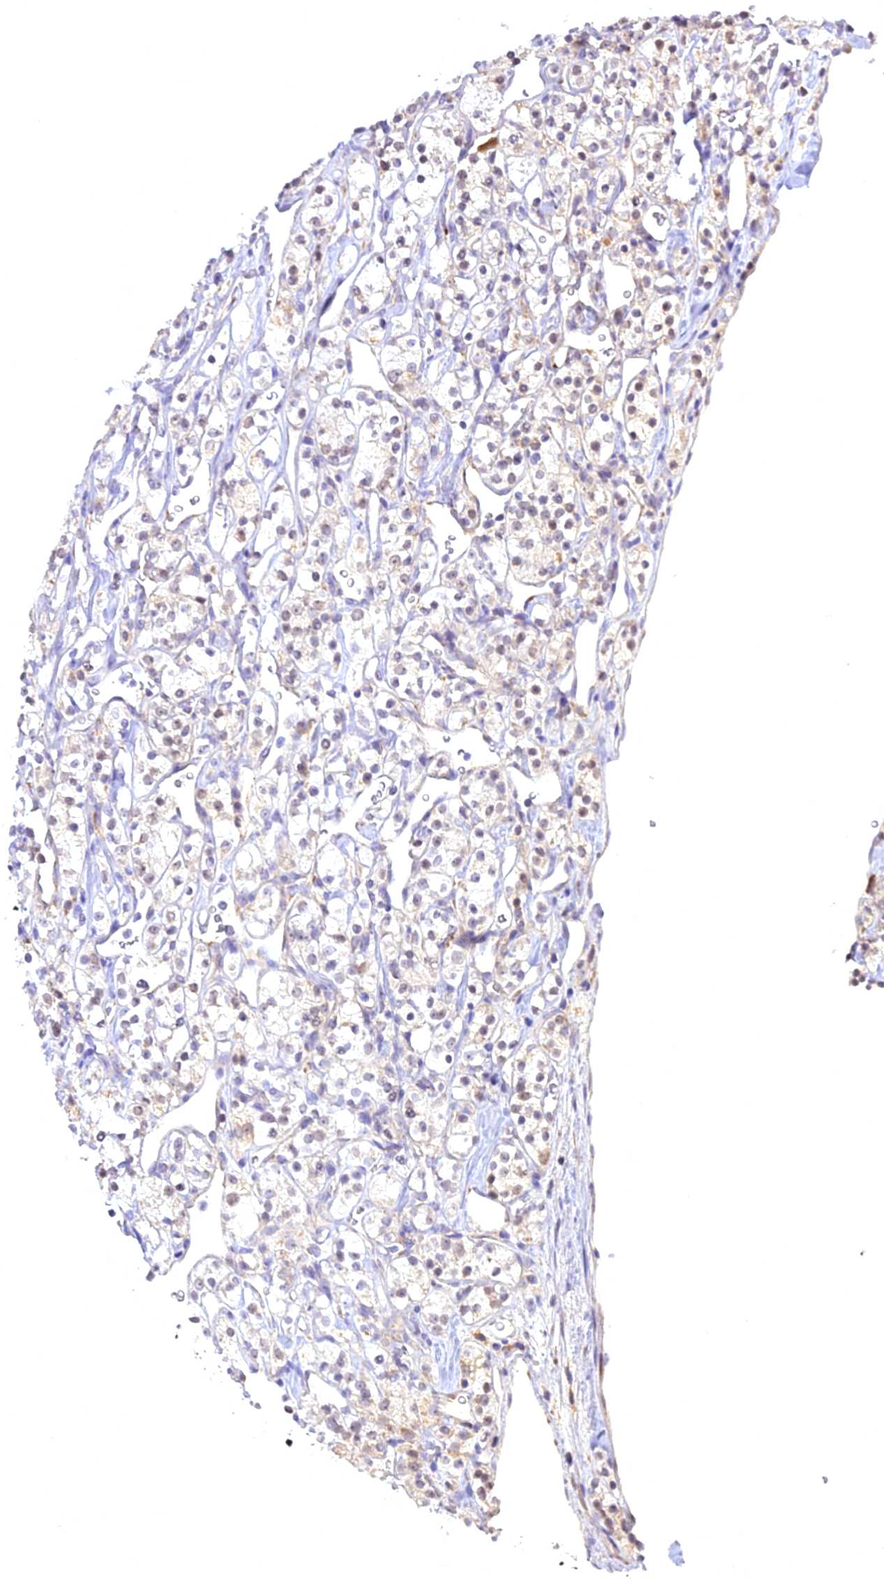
{"staining": {"intensity": "weak", "quantity": "<25%", "location": "cytoplasmic/membranous,nuclear"}, "tissue": "renal cancer", "cell_type": "Tumor cells", "image_type": "cancer", "snomed": [{"axis": "morphology", "description": "Adenocarcinoma, NOS"}, {"axis": "topography", "description": "Kidney"}], "caption": "The image displays no staining of tumor cells in renal cancer (adenocarcinoma).", "gene": "CENPV", "patient": {"sex": "male", "age": 77}}